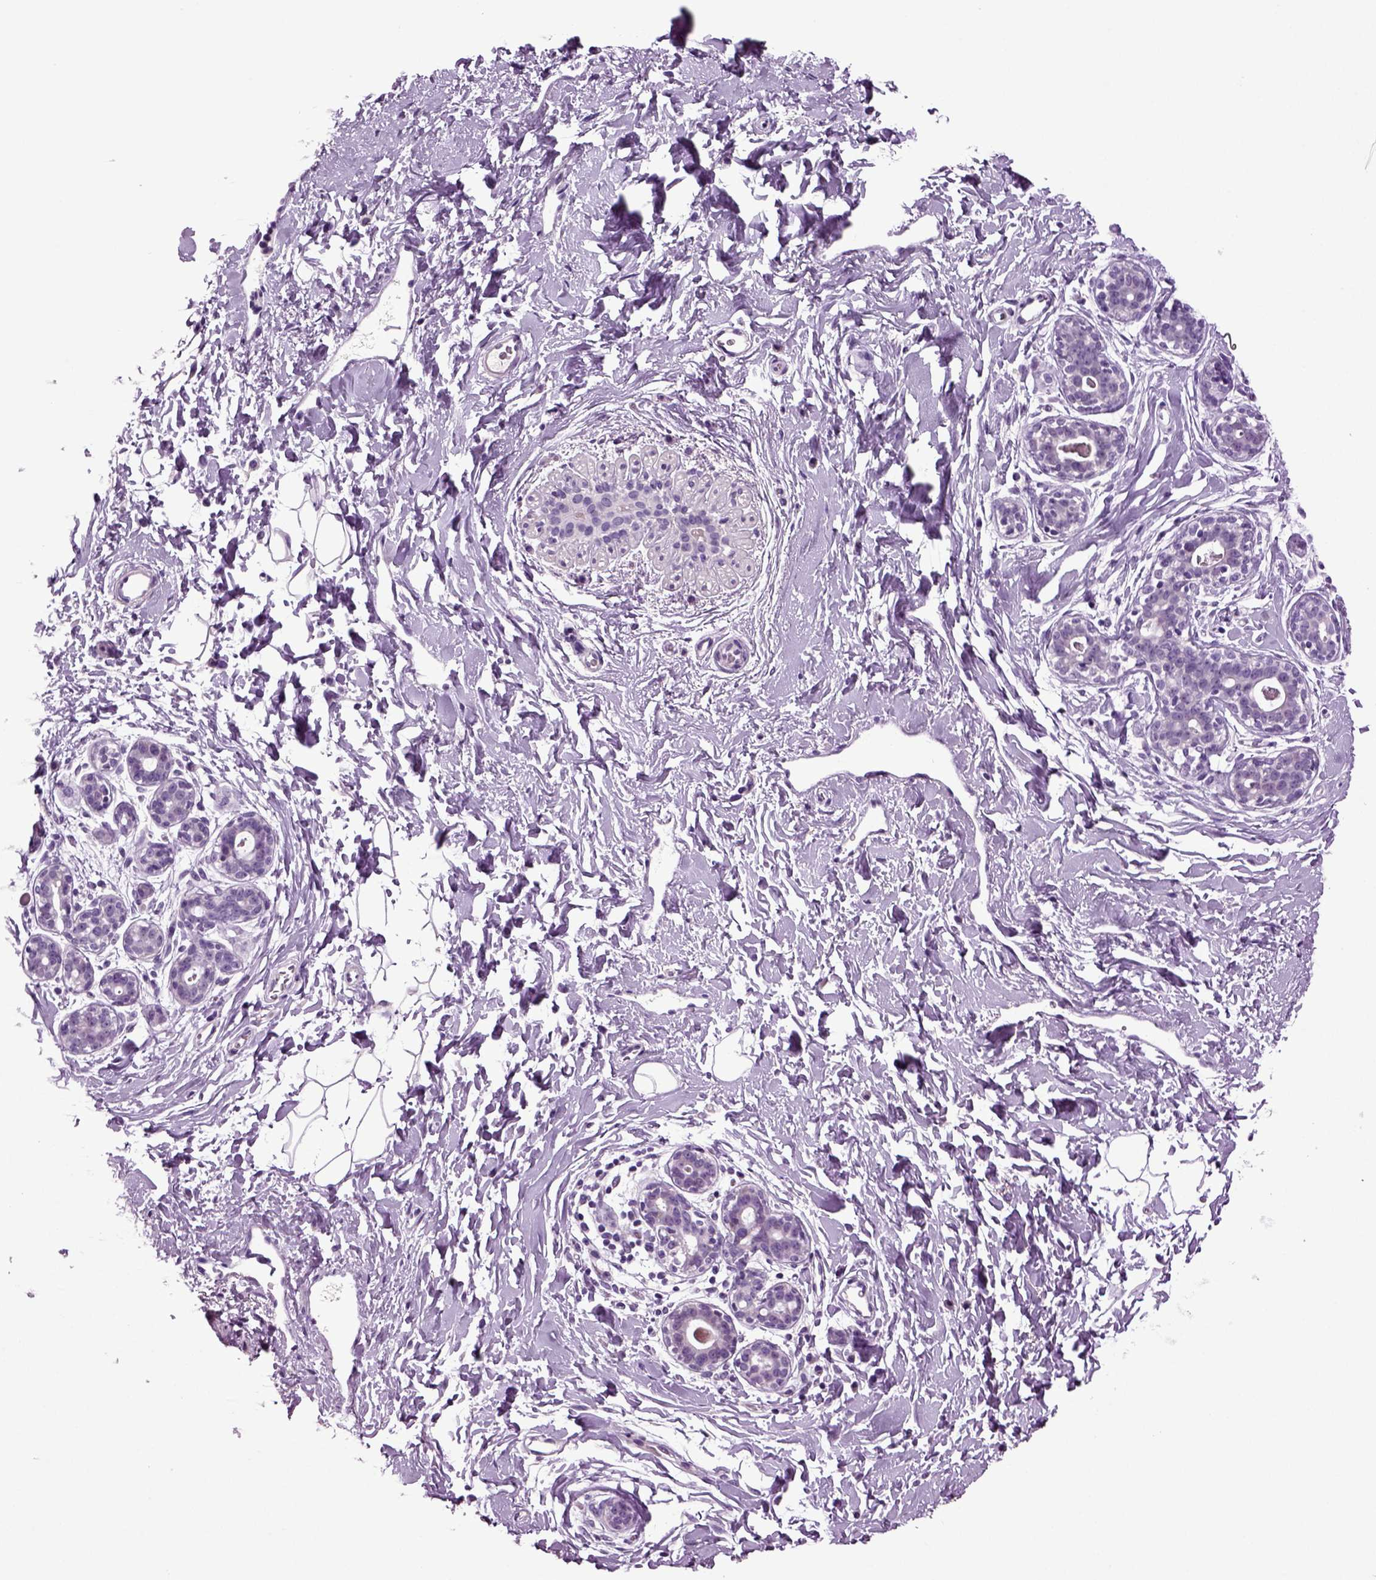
{"staining": {"intensity": "negative", "quantity": "none", "location": "none"}, "tissue": "breast", "cell_type": "Adipocytes", "image_type": "normal", "snomed": [{"axis": "morphology", "description": "Normal tissue, NOS"}, {"axis": "topography", "description": "Breast"}], "caption": "This is an immunohistochemistry image of unremarkable human breast. There is no expression in adipocytes.", "gene": "SLC17A6", "patient": {"sex": "female", "age": 43}}